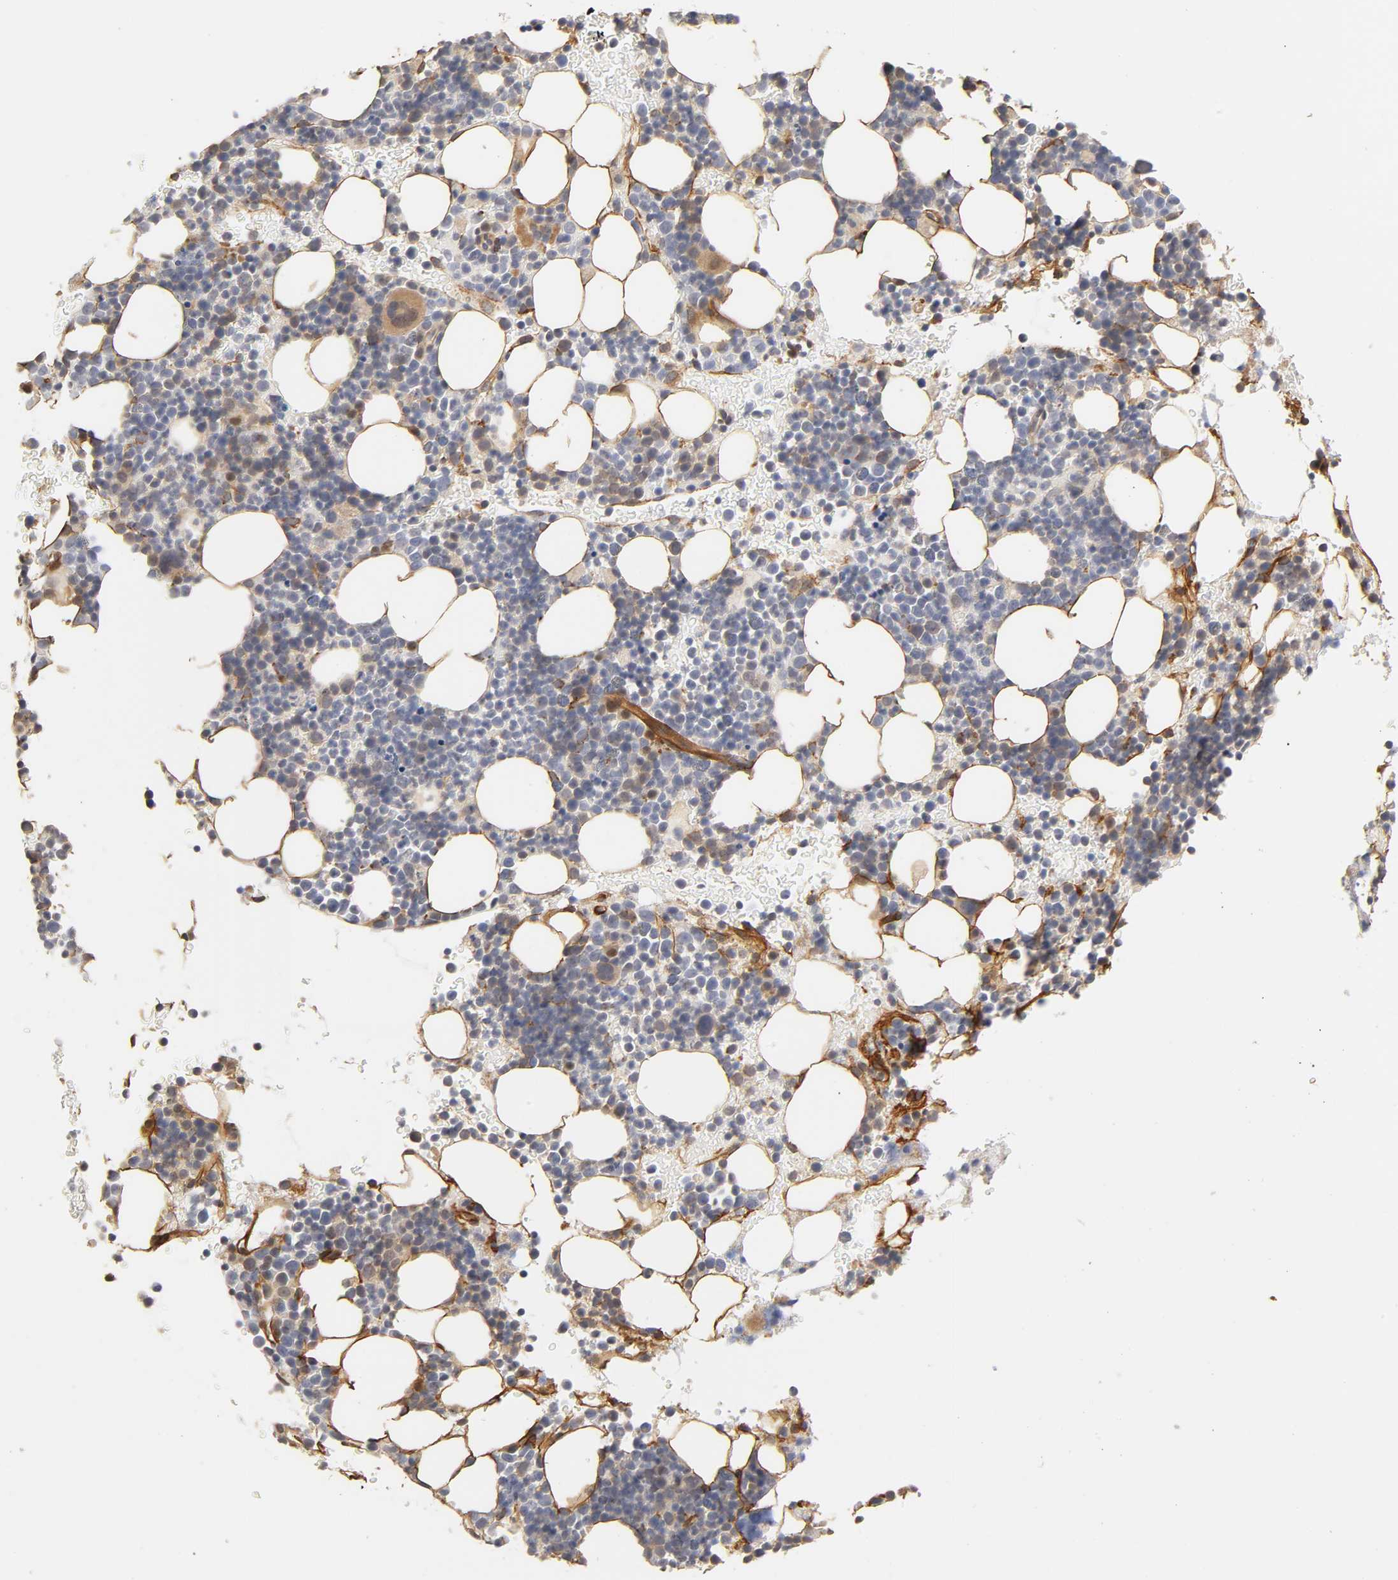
{"staining": {"intensity": "moderate", "quantity": "<25%", "location": "cytoplasmic/membranous"}, "tissue": "bone marrow", "cell_type": "Hematopoietic cells", "image_type": "normal", "snomed": [{"axis": "morphology", "description": "Normal tissue, NOS"}, {"axis": "topography", "description": "Bone marrow"}], "caption": "A high-resolution micrograph shows IHC staining of normal bone marrow, which demonstrates moderate cytoplasmic/membranous positivity in about <25% of hematopoietic cells.", "gene": "LAMB1", "patient": {"sex": "male", "age": 17}}